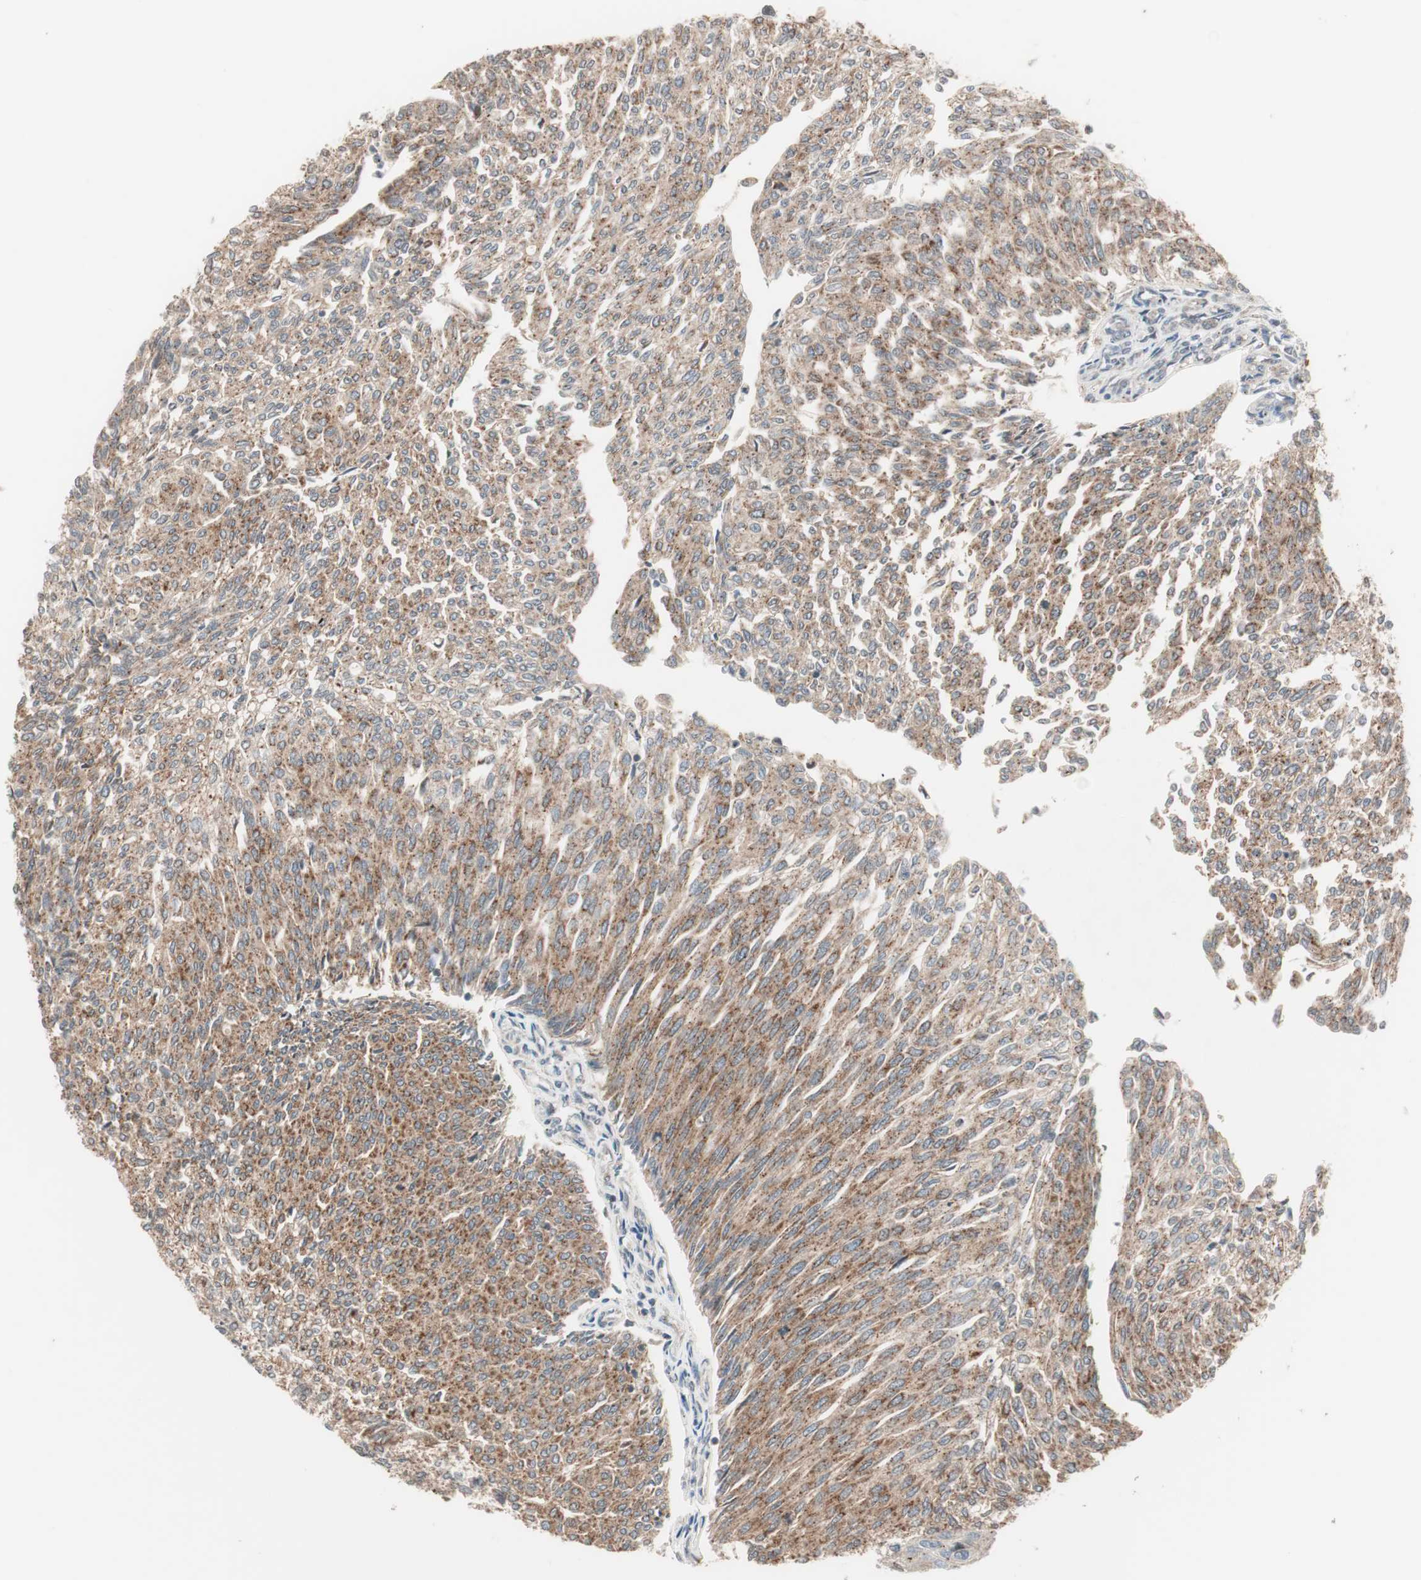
{"staining": {"intensity": "moderate", "quantity": ">75%", "location": "cytoplasmic/membranous"}, "tissue": "urothelial cancer", "cell_type": "Tumor cells", "image_type": "cancer", "snomed": [{"axis": "morphology", "description": "Urothelial carcinoma, Low grade"}, {"axis": "topography", "description": "Urinary bladder"}], "caption": "Protein staining displays moderate cytoplasmic/membranous expression in approximately >75% of tumor cells in urothelial cancer.", "gene": "FBXO5", "patient": {"sex": "female", "age": 79}}